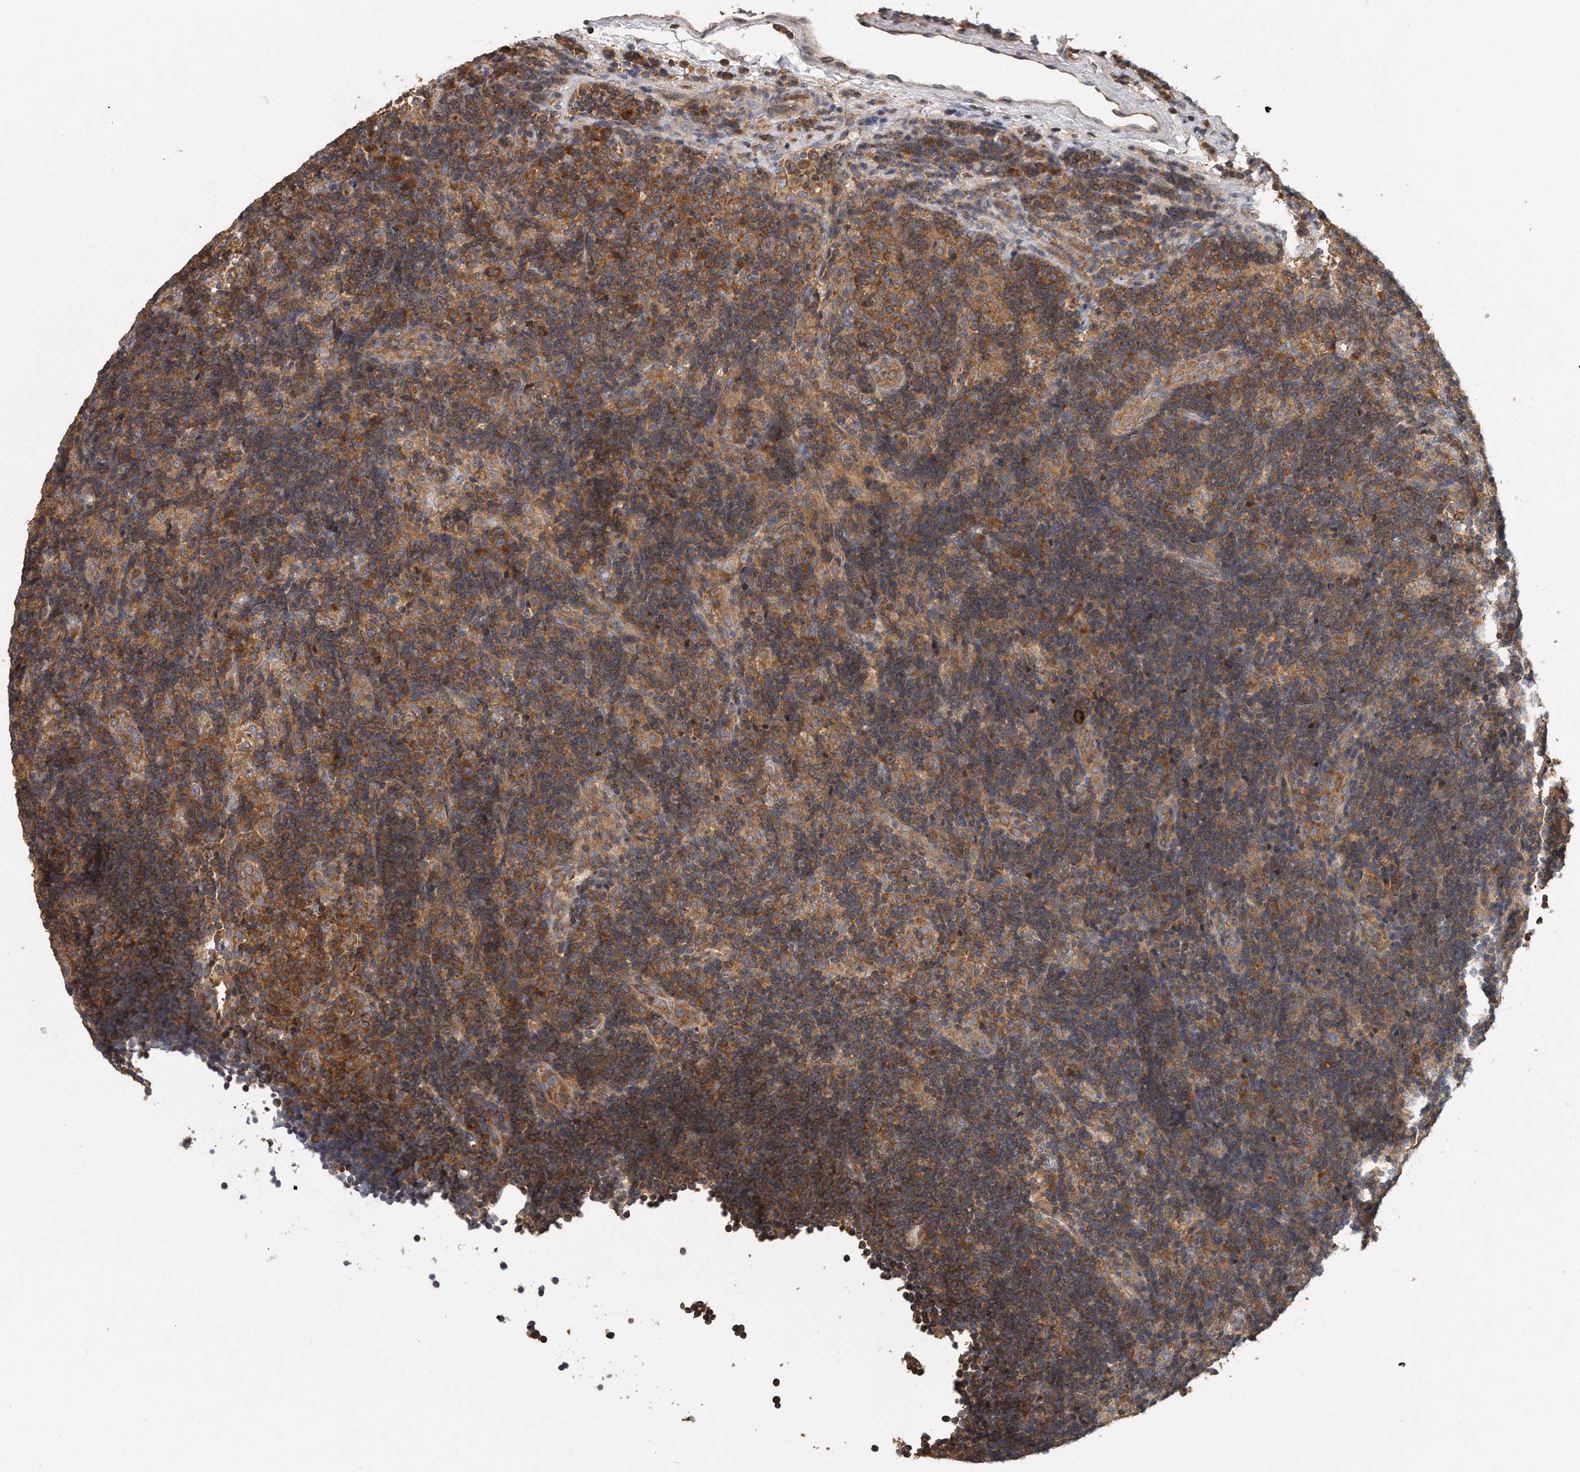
{"staining": {"intensity": "moderate", "quantity": ">75%", "location": "cytoplasmic/membranous"}, "tissue": "lymph node", "cell_type": "Non-germinal center cells", "image_type": "normal", "snomed": [{"axis": "morphology", "description": "Normal tissue, NOS"}, {"axis": "topography", "description": "Lymph node"}], "caption": "Protein expression analysis of normal human lymph node reveals moderate cytoplasmic/membranous positivity in about >75% of non-germinal center cells.", "gene": "EIF3I", "patient": {"sex": "female", "age": 22}}